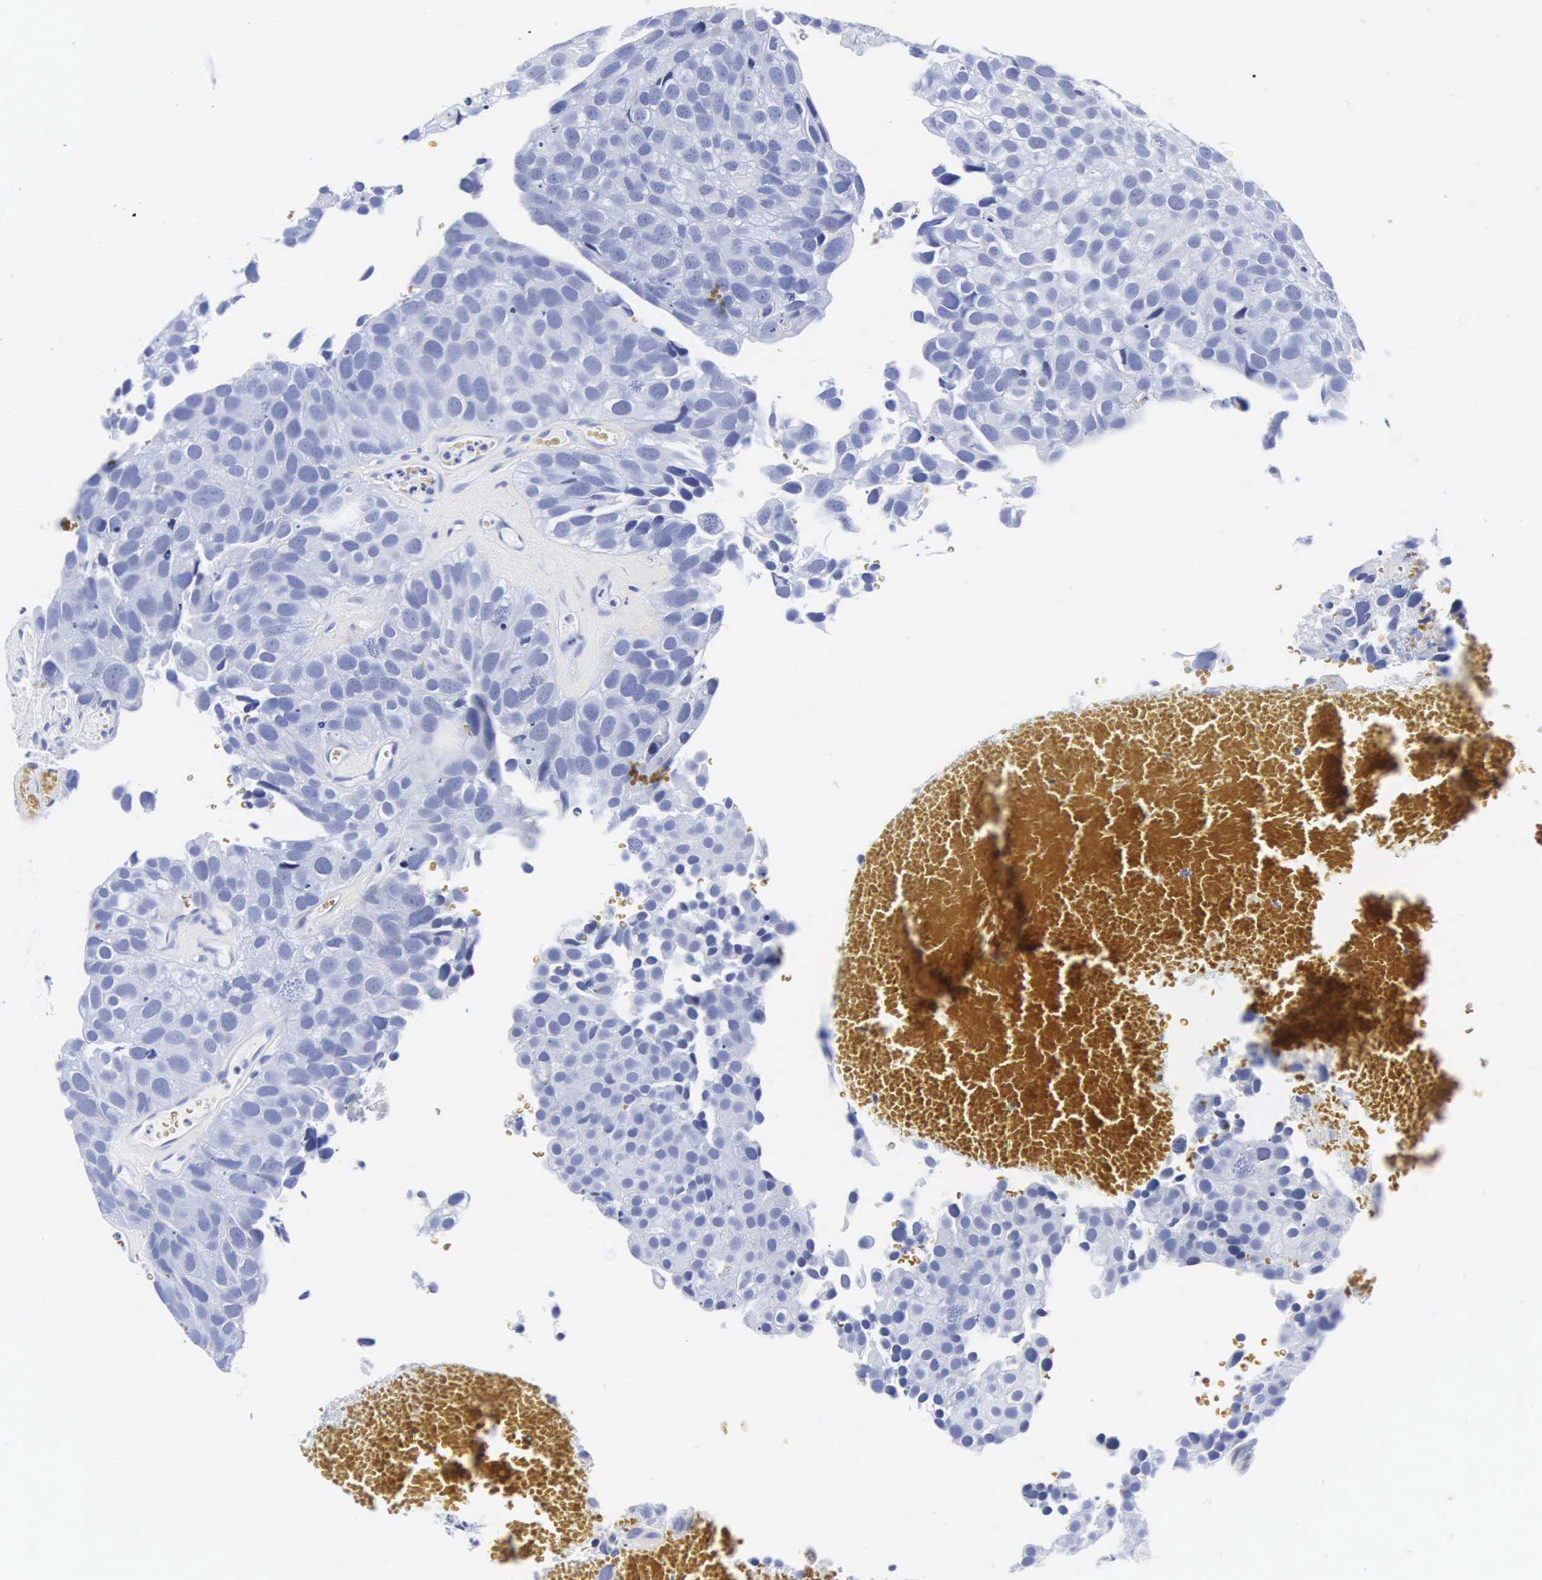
{"staining": {"intensity": "negative", "quantity": "none", "location": "none"}, "tissue": "urothelial cancer", "cell_type": "Tumor cells", "image_type": "cancer", "snomed": [{"axis": "morphology", "description": "Urothelial carcinoma, High grade"}, {"axis": "topography", "description": "Urinary bladder"}], "caption": "A histopathology image of high-grade urothelial carcinoma stained for a protein demonstrates no brown staining in tumor cells. Nuclei are stained in blue.", "gene": "INS", "patient": {"sex": "male", "age": 72}}